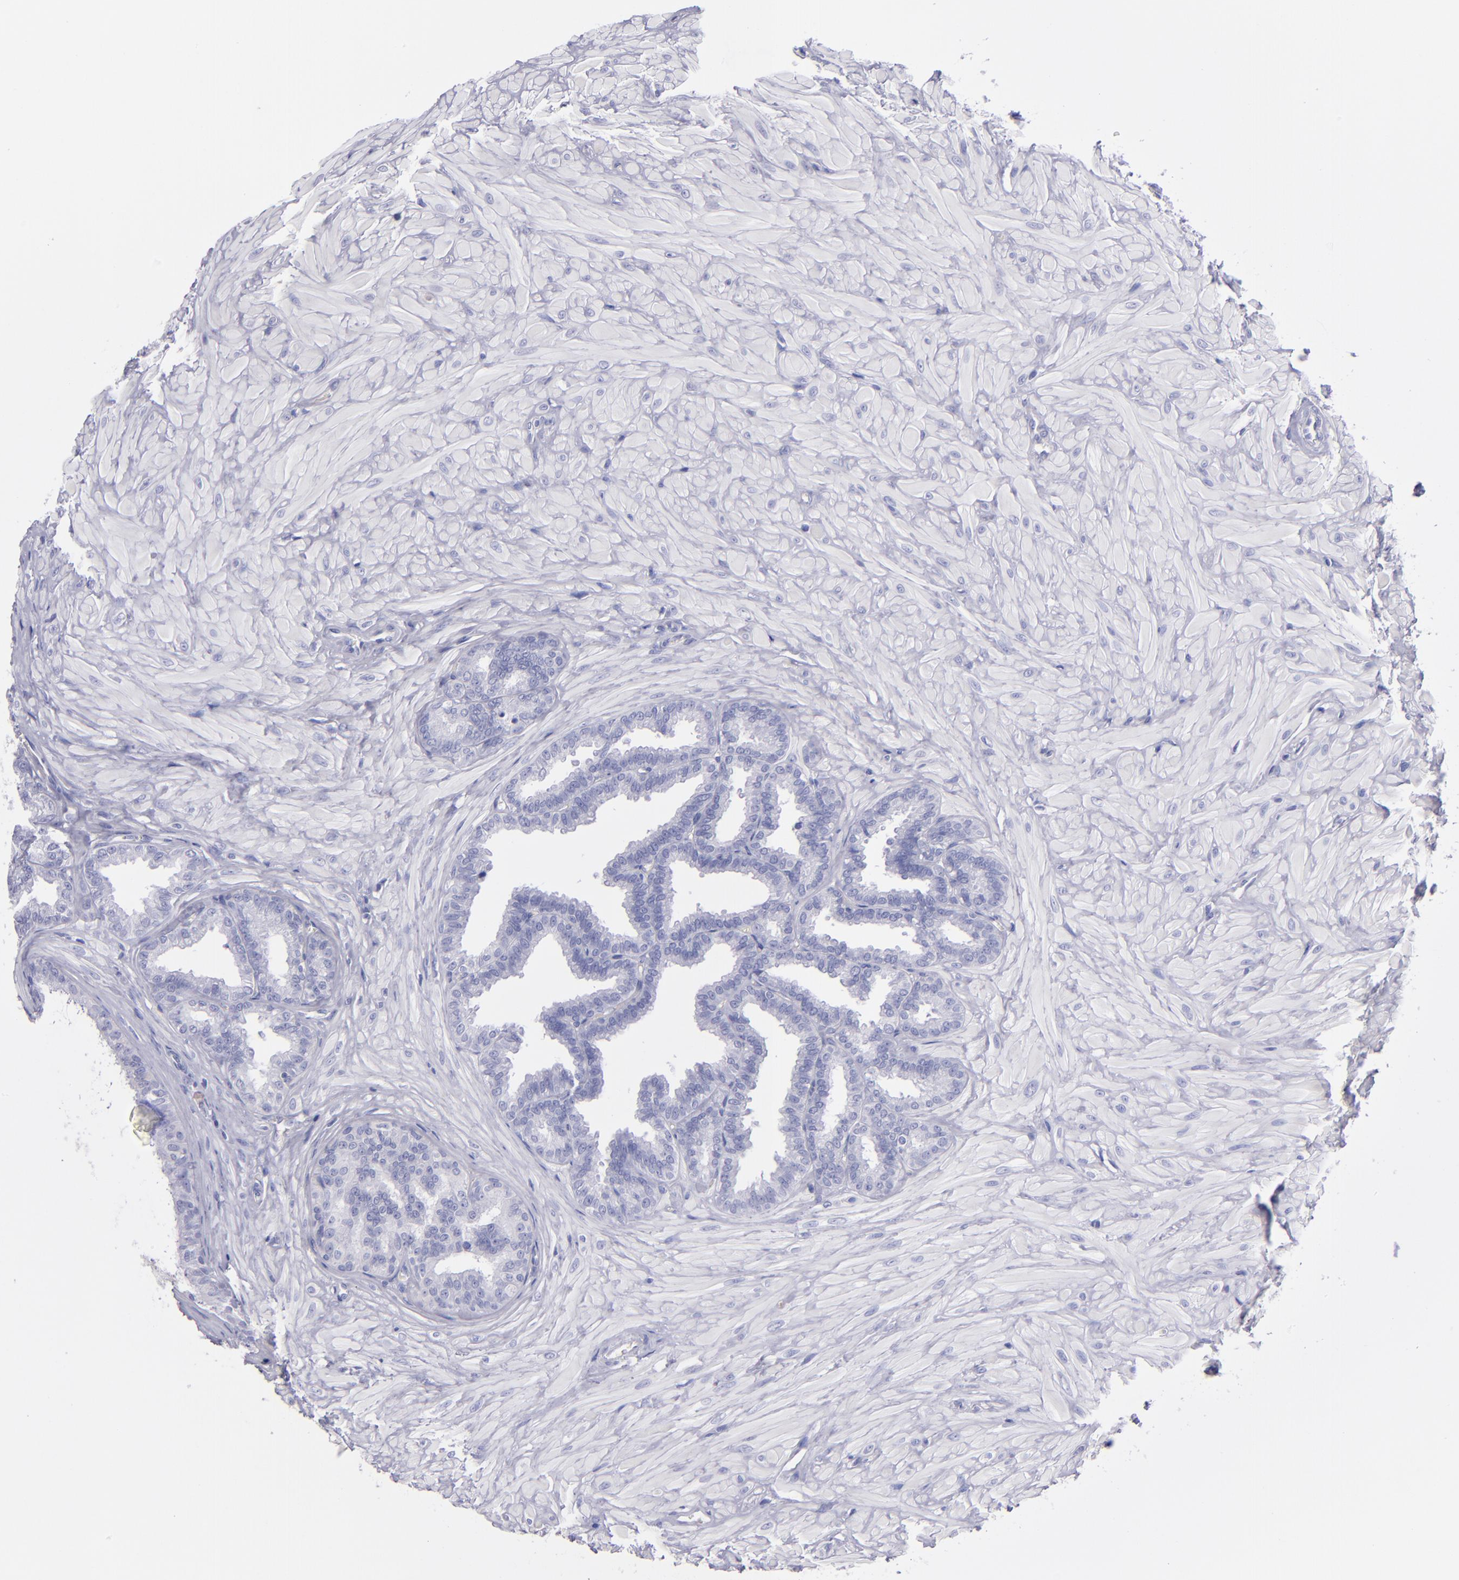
{"staining": {"intensity": "negative", "quantity": "none", "location": "none"}, "tissue": "seminal vesicle", "cell_type": "Glandular cells", "image_type": "normal", "snomed": [{"axis": "morphology", "description": "Normal tissue, NOS"}, {"axis": "topography", "description": "Seminal veicle"}], "caption": "Immunohistochemical staining of unremarkable seminal vesicle shows no significant staining in glandular cells.", "gene": "TG", "patient": {"sex": "male", "age": 26}}